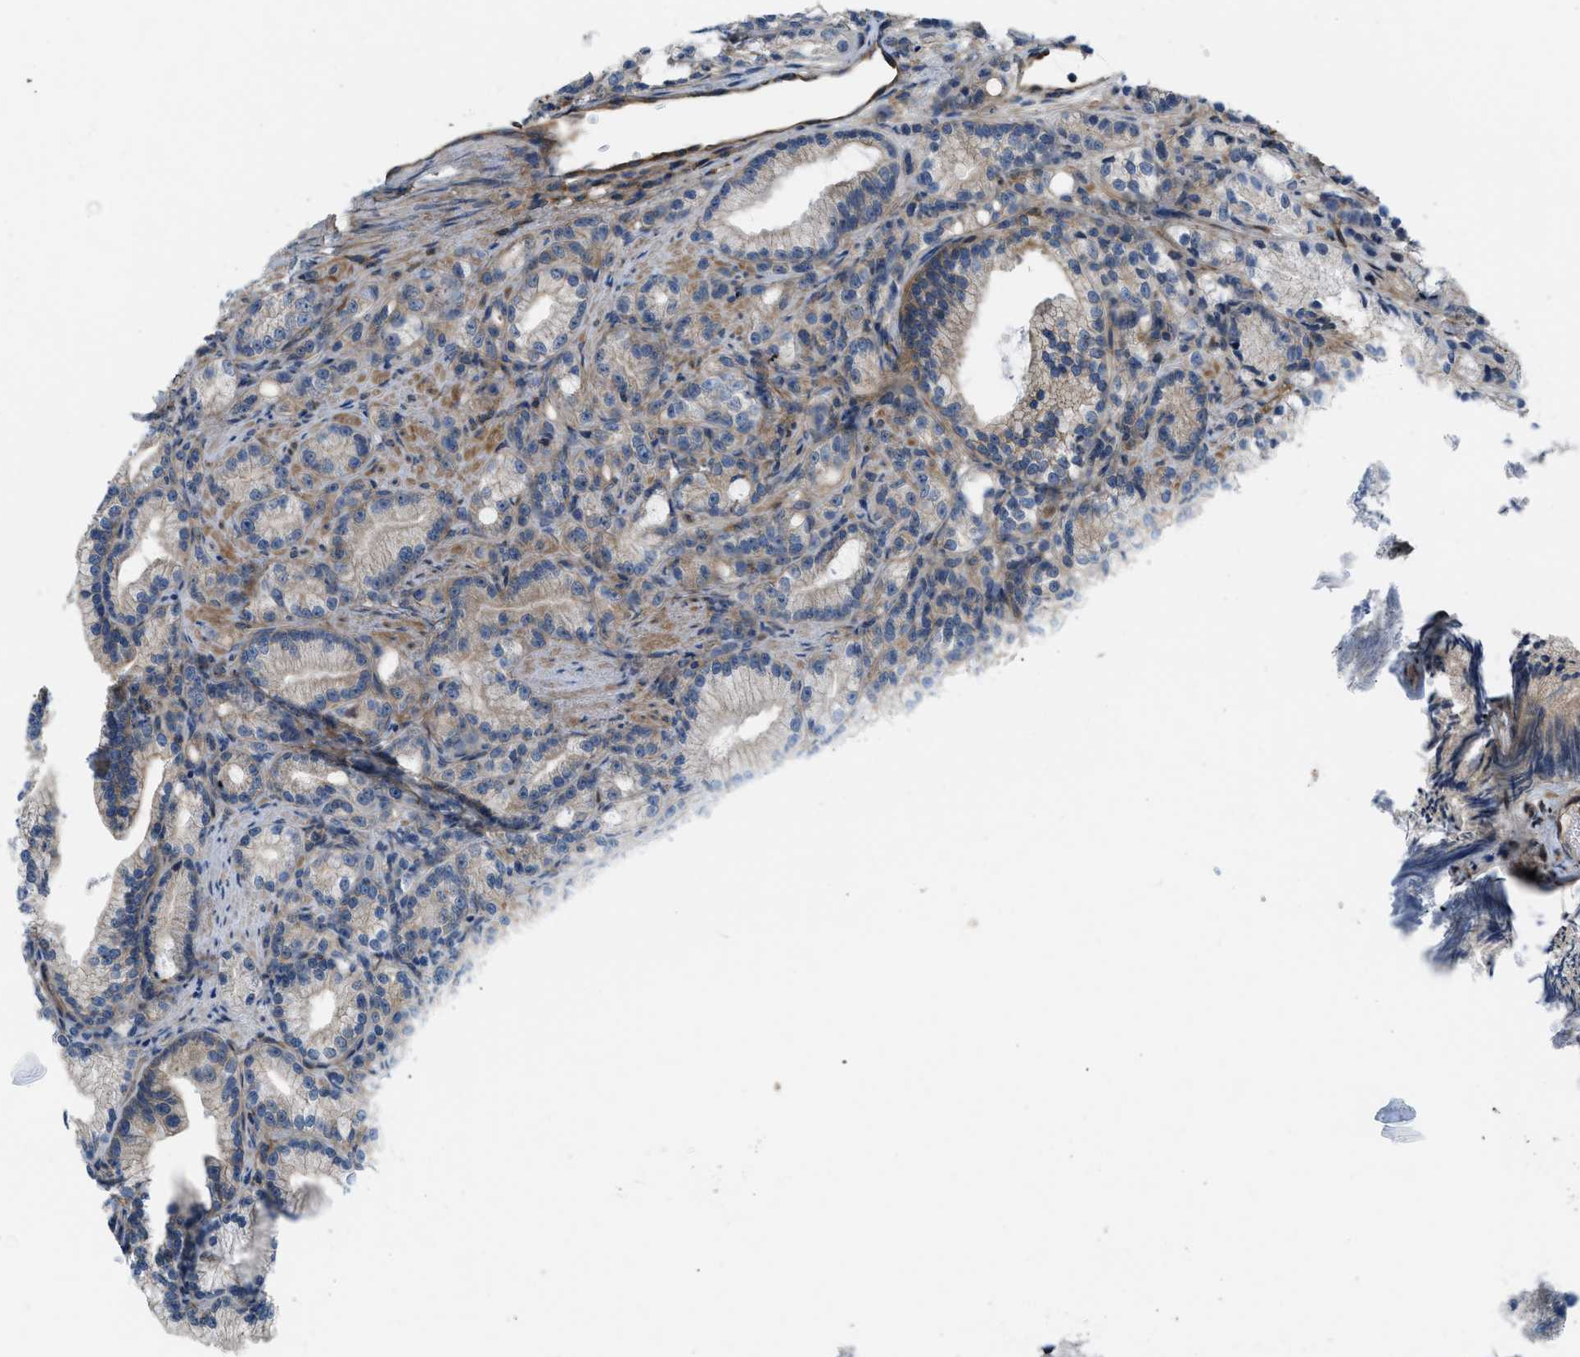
{"staining": {"intensity": "moderate", "quantity": ">75%", "location": "cytoplasmic/membranous"}, "tissue": "prostate cancer", "cell_type": "Tumor cells", "image_type": "cancer", "snomed": [{"axis": "morphology", "description": "Adenocarcinoma, Low grade"}, {"axis": "topography", "description": "Prostate"}], "caption": "Immunohistochemical staining of prostate cancer (adenocarcinoma (low-grade)) reveals moderate cytoplasmic/membranous protein expression in about >75% of tumor cells.", "gene": "MYO18A", "patient": {"sex": "male", "age": 89}}